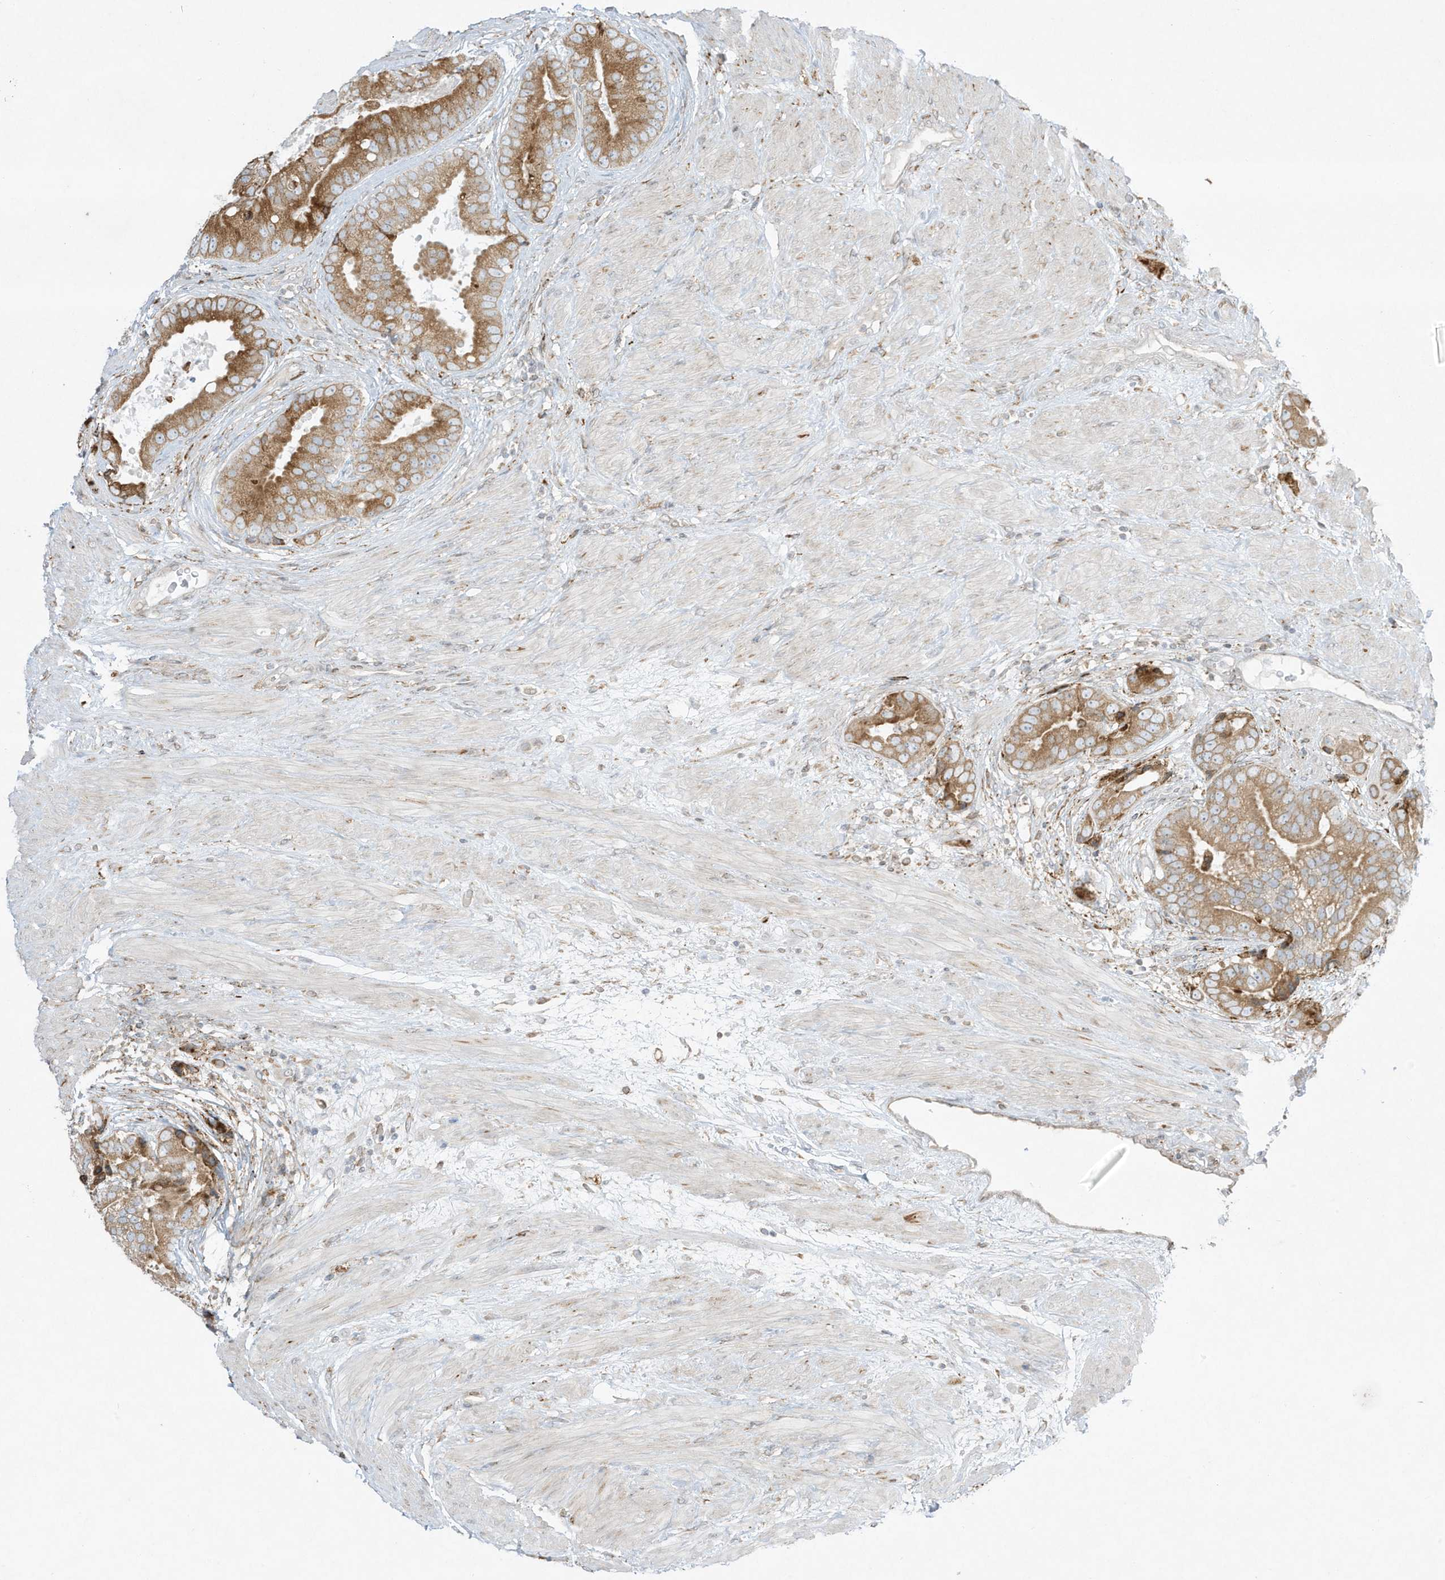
{"staining": {"intensity": "moderate", "quantity": ">75%", "location": "cytoplasmic/membranous"}, "tissue": "prostate cancer", "cell_type": "Tumor cells", "image_type": "cancer", "snomed": [{"axis": "morphology", "description": "Adenocarcinoma, High grade"}, {"axis": "topography", "description": "Prostate"}], "caption": "A brown stain labels moderate cytoplasmic/membranous staining of a protein in prostate cancer (adenocarcinoma (high-grade)) tumor cells.", "gene": "PTK6", "patient": {"sex": "male", "age": 70}}